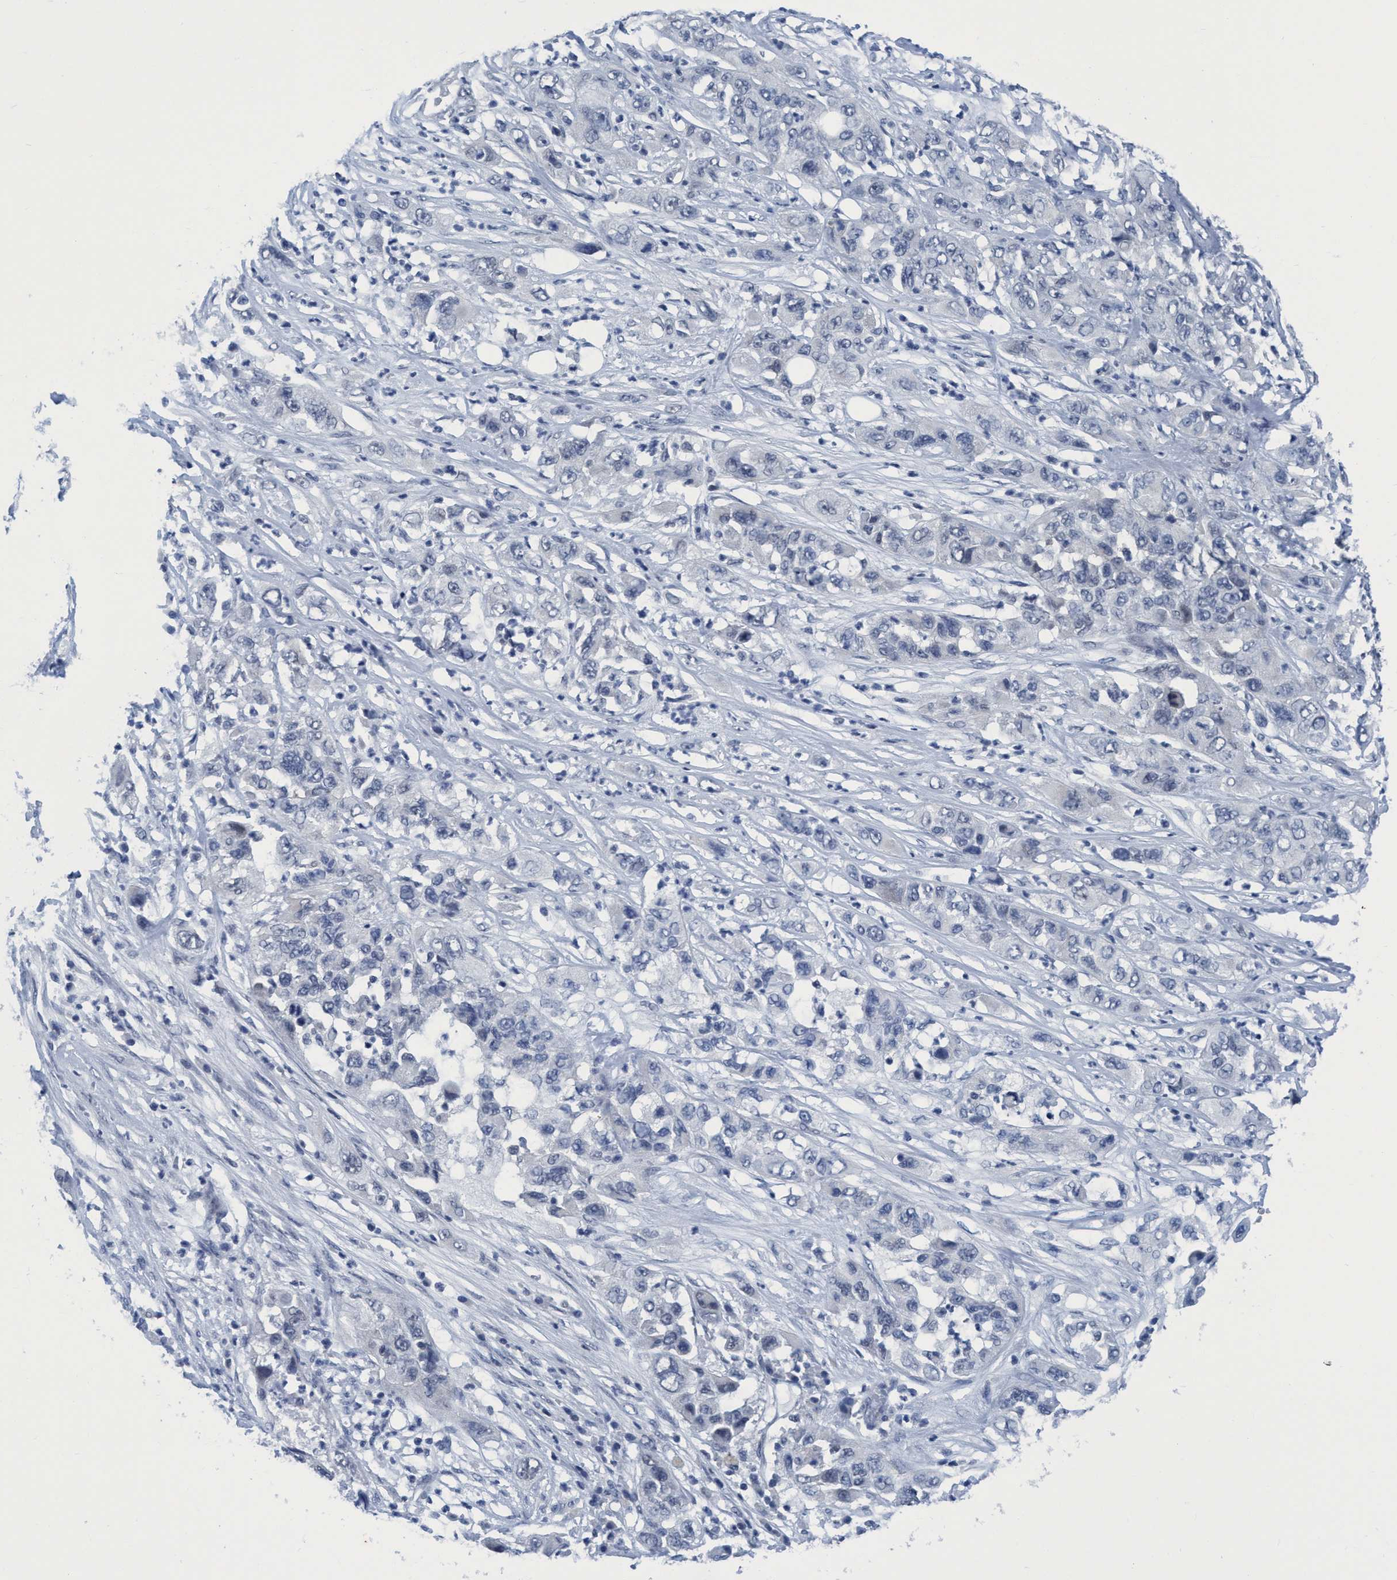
{"staining": {"intensity": "negative", "quantity": "none", "location": "none"}, "tissue": "pancreatic cancer", "cell_type": "Tumor cells", "image_type": "cancer", "snomed": [{"axis": "morphology", "description": "Adenocarcinoma, NOS"}, {"axis": "topography", "description": "Pancreas"}], "caption": "A high-resolution histopathology image shows immunohistochemistry (IHC) staining of pancreatic cancer (adenocarcinoma), which exhibits no significant staining in tumor cells.", "gene": "DNAI1", "patient": {"sex": "female", "age": 78}}